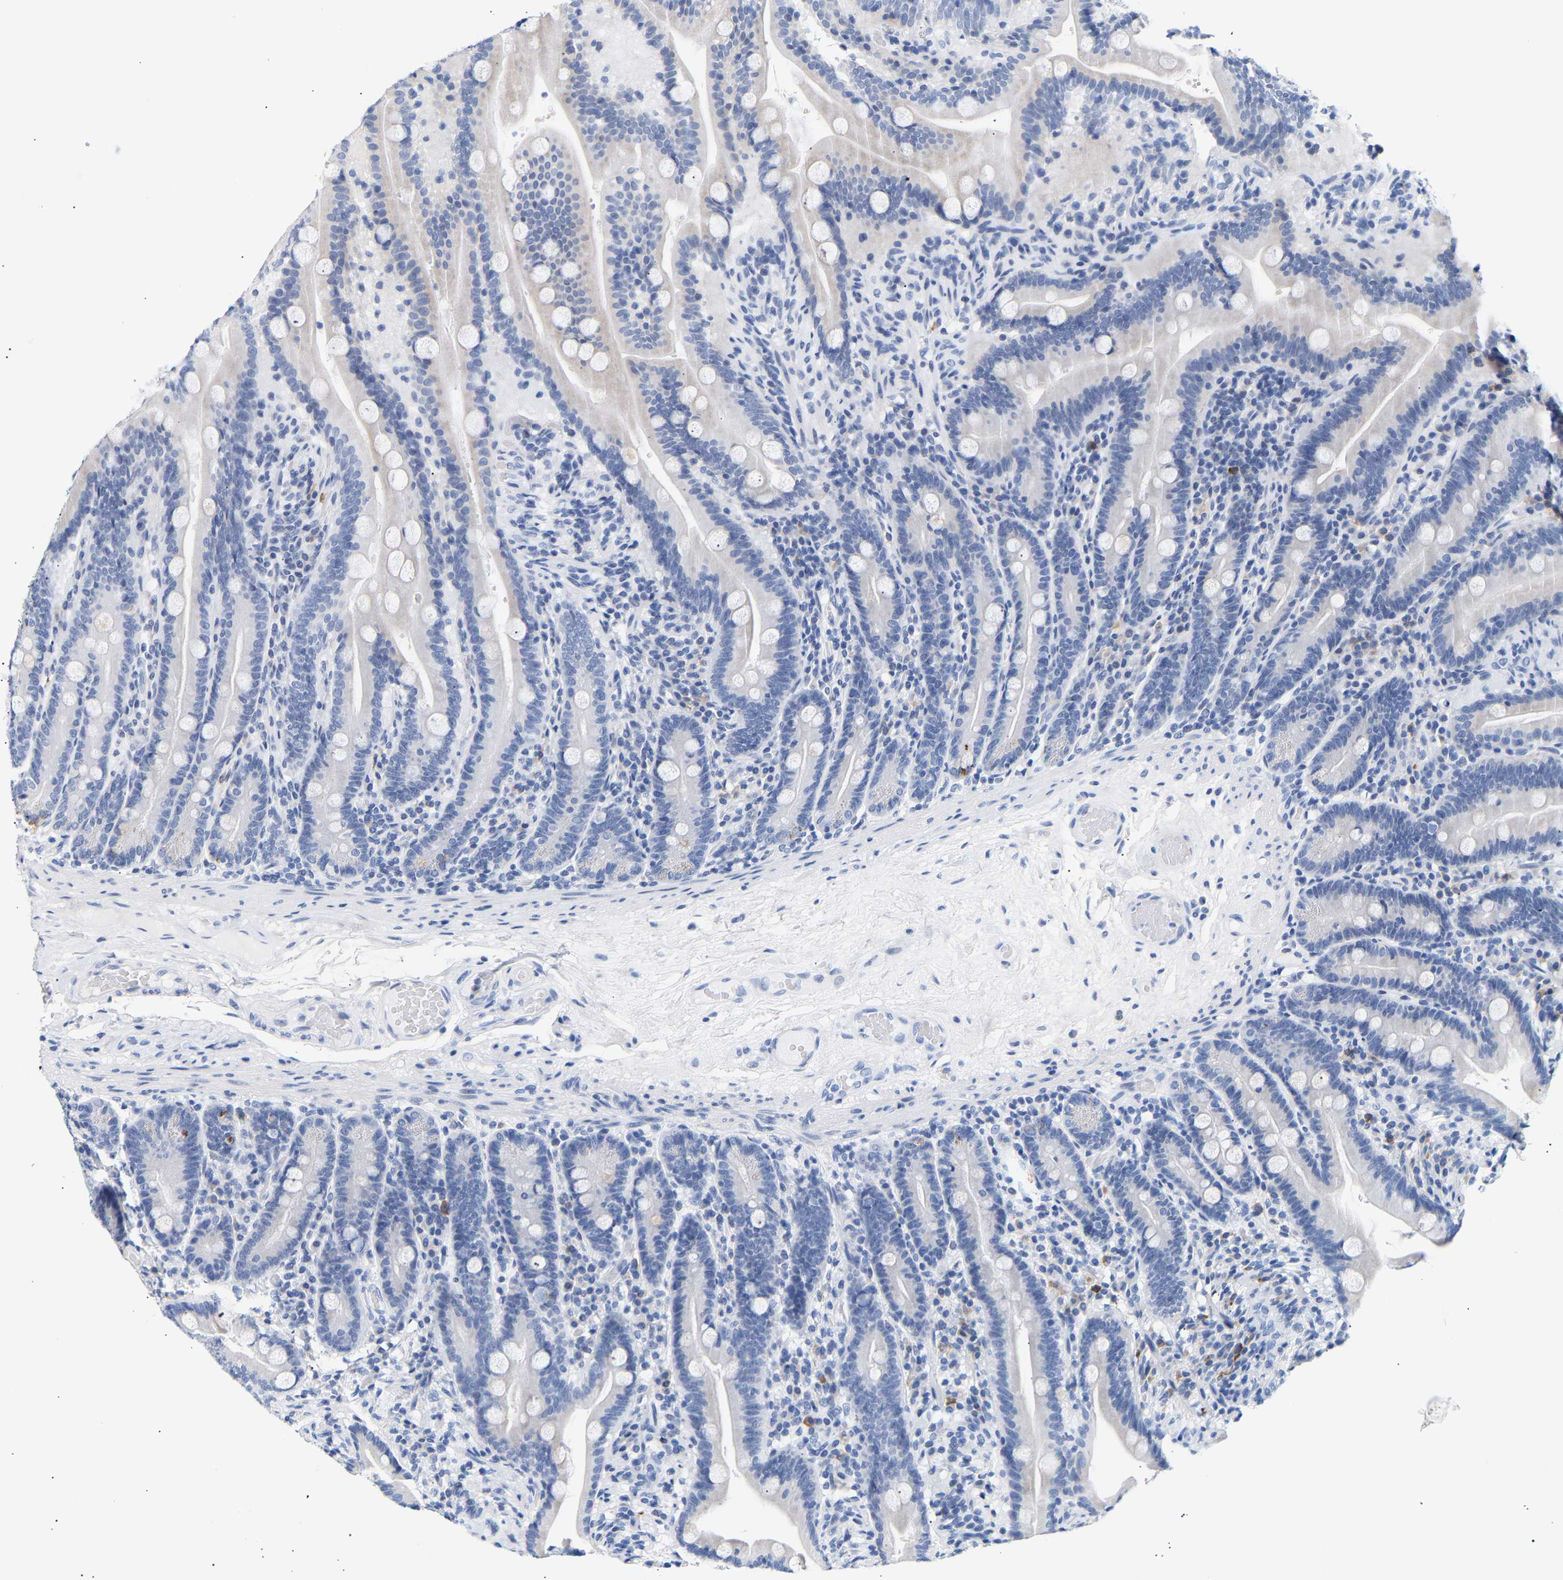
{"staining": {"intensity": "negative", "quantity": "none", "location": "none"}, "tissue": "duodenum", "cell_type": "Glandular cells", "image_type": "normal", "snomed": [{"axis": "morphology", "description": "Normal tissue, NOS"}, {"axis": "topography", "description": "Duodenum"}], "caption": "Glandular cells show no significant protein staining in normal duodenum.", "gene": "SPINK2", "patient": {"sex": "male", "age": 54}}